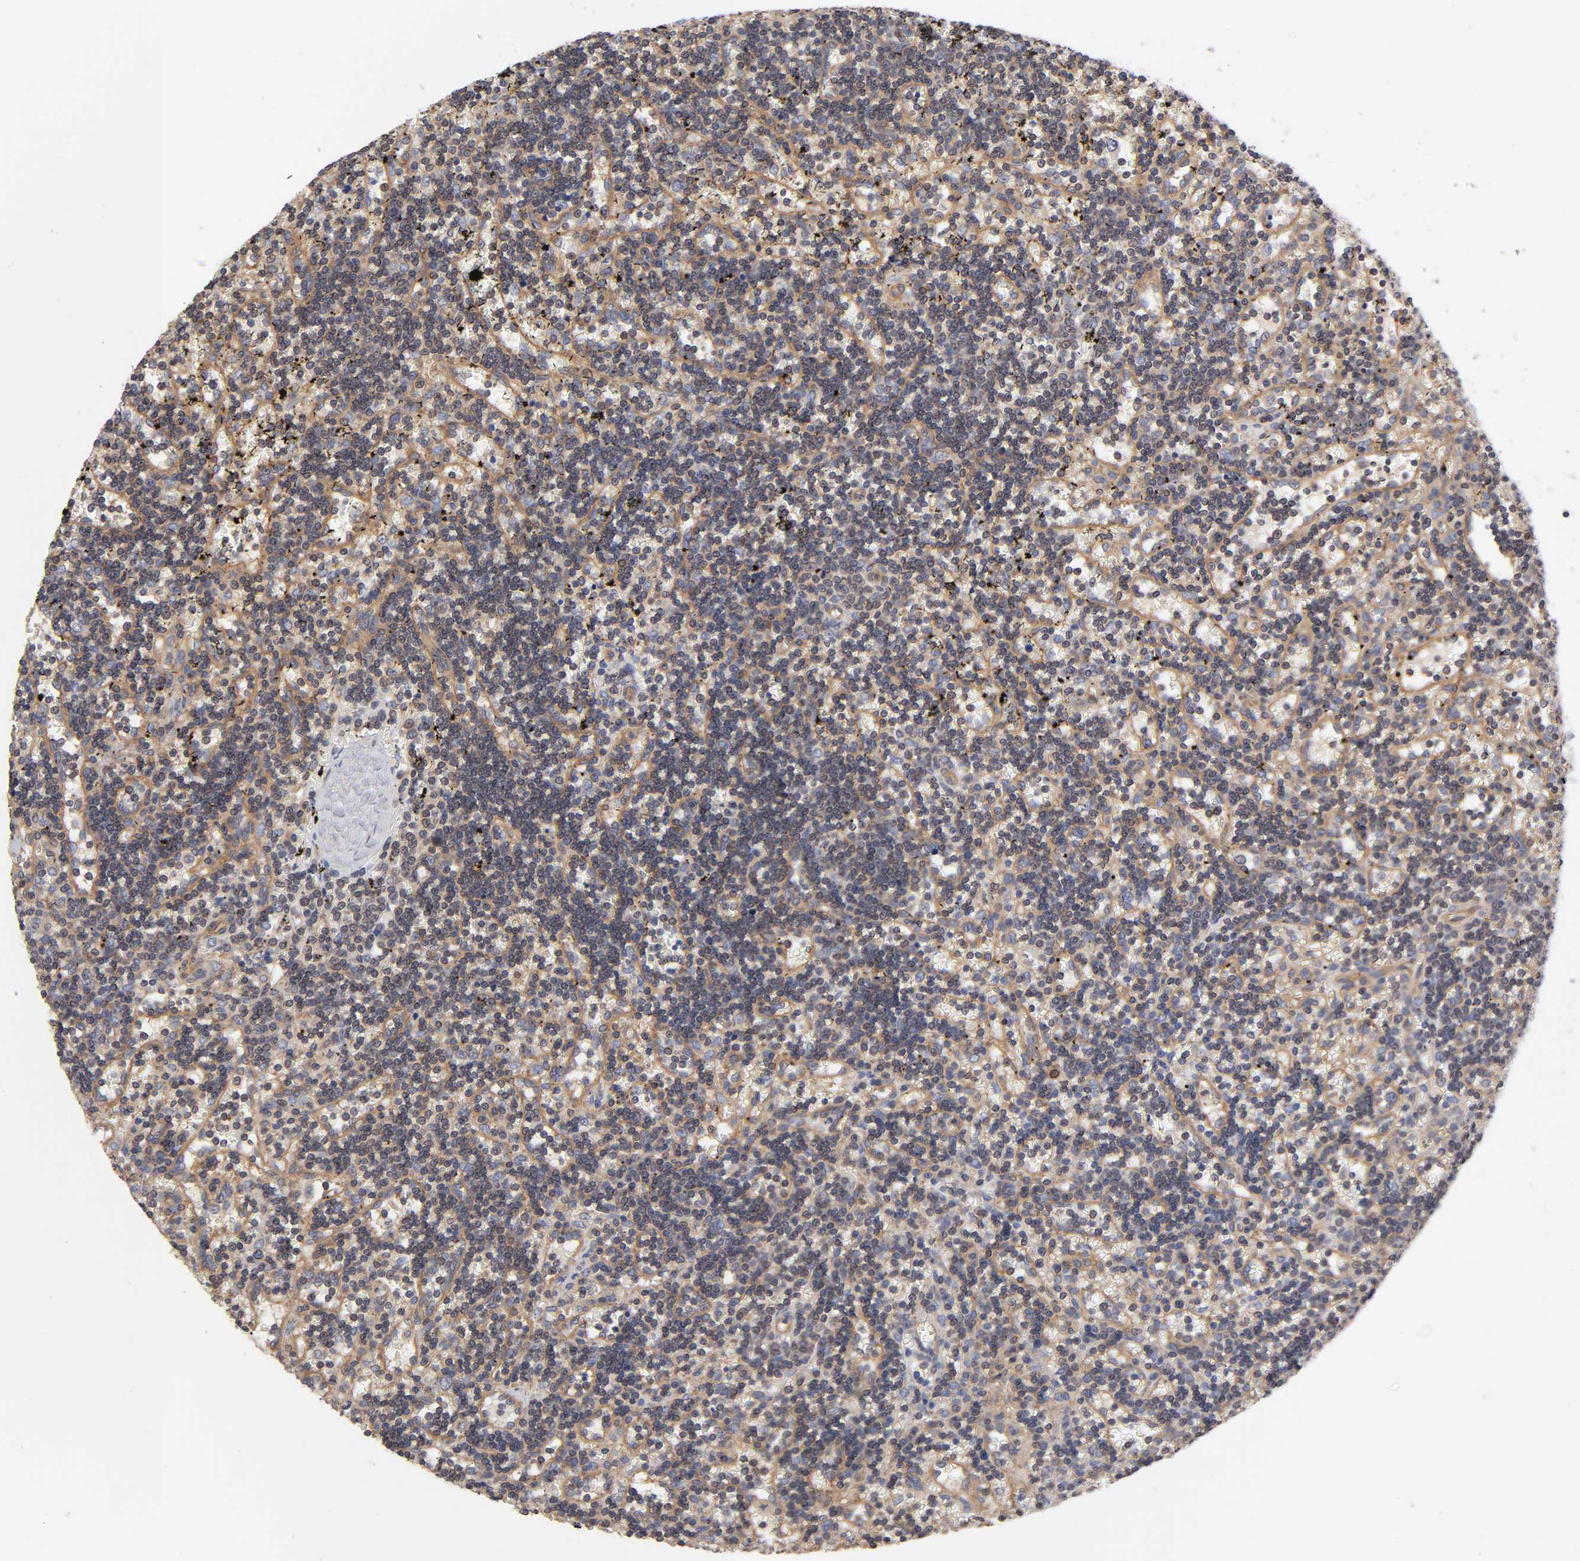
{"staining": {"intensity": "weak", "quantity": "25%-75%", "location": "cytoplasmic/membranous"}, "tissue": "lymphoma", "cell_type": "Tumor cells", "image_type": "cancer", "snomed": [{"axis": "morphology", "description": "Malignant lymphoma, non-Hodgkin's type, Low grade"}, {"axis": "topography", "description": "Spleen"}], "caption": "About 25%-75% of tumor cells in human lymphoma exhibit weak cytoplasmic/membranous protein positivity as visualized by brown immunohistochemical staining.", "gene": "STRN3", "patient": {"sex": "male", "age": 60}}